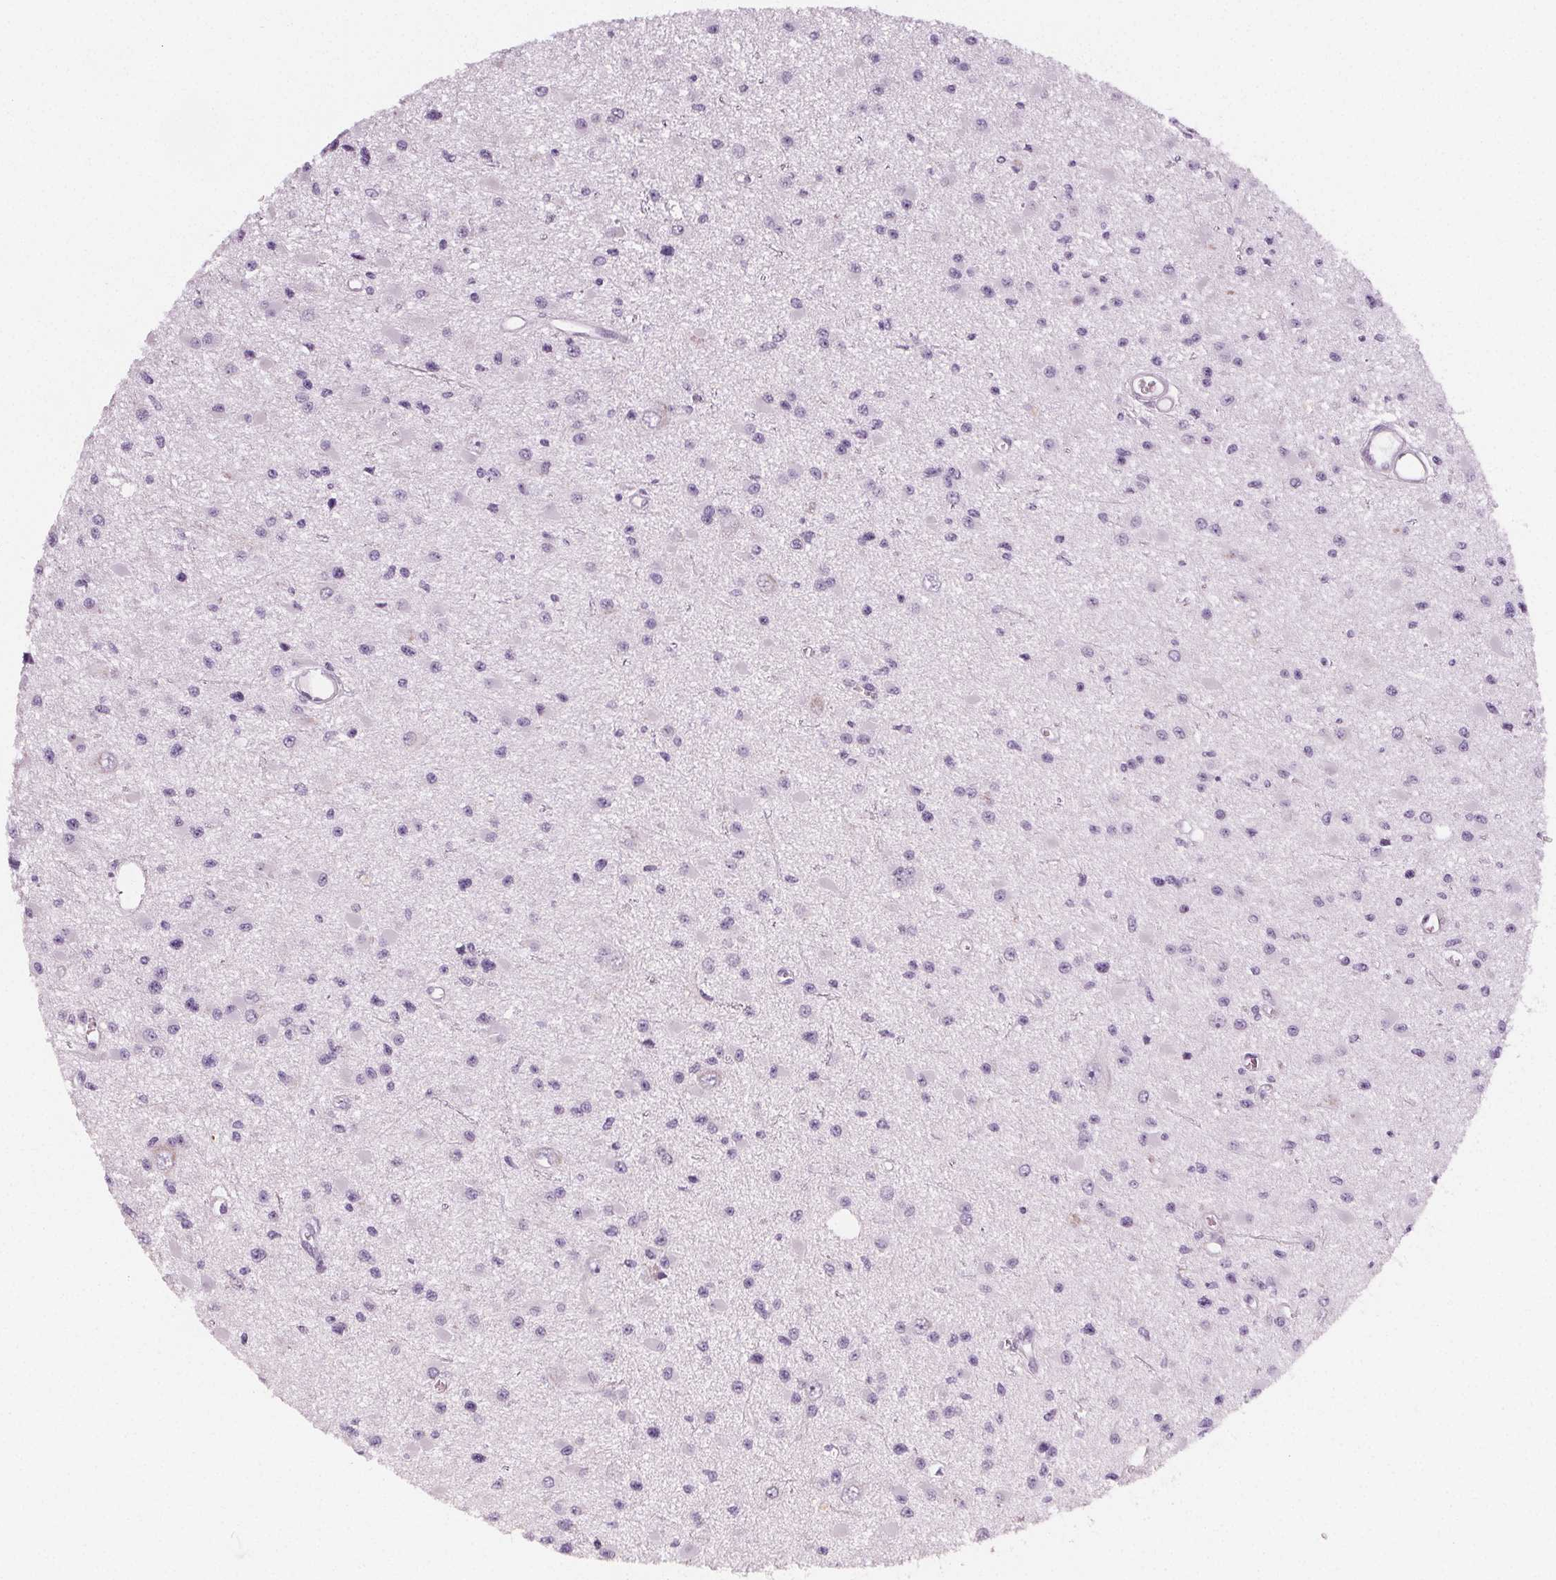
{"staining": {"intensity": "negative", "quantity": "none", "location": "none"}, "tissue": "glioma", "cell_type": "Tumor cells", "image_type": "cancer", "snomed": [{"axis": "morphology", "description": "Glioma, malignant, High grade"}, {"axis": "topography", "description": "Brain"}], "caption": "The image reveals no staining of tumor cells in glioma.", "gene": "SLC5A12", "patient": {"sex": "male", "age": 54}}